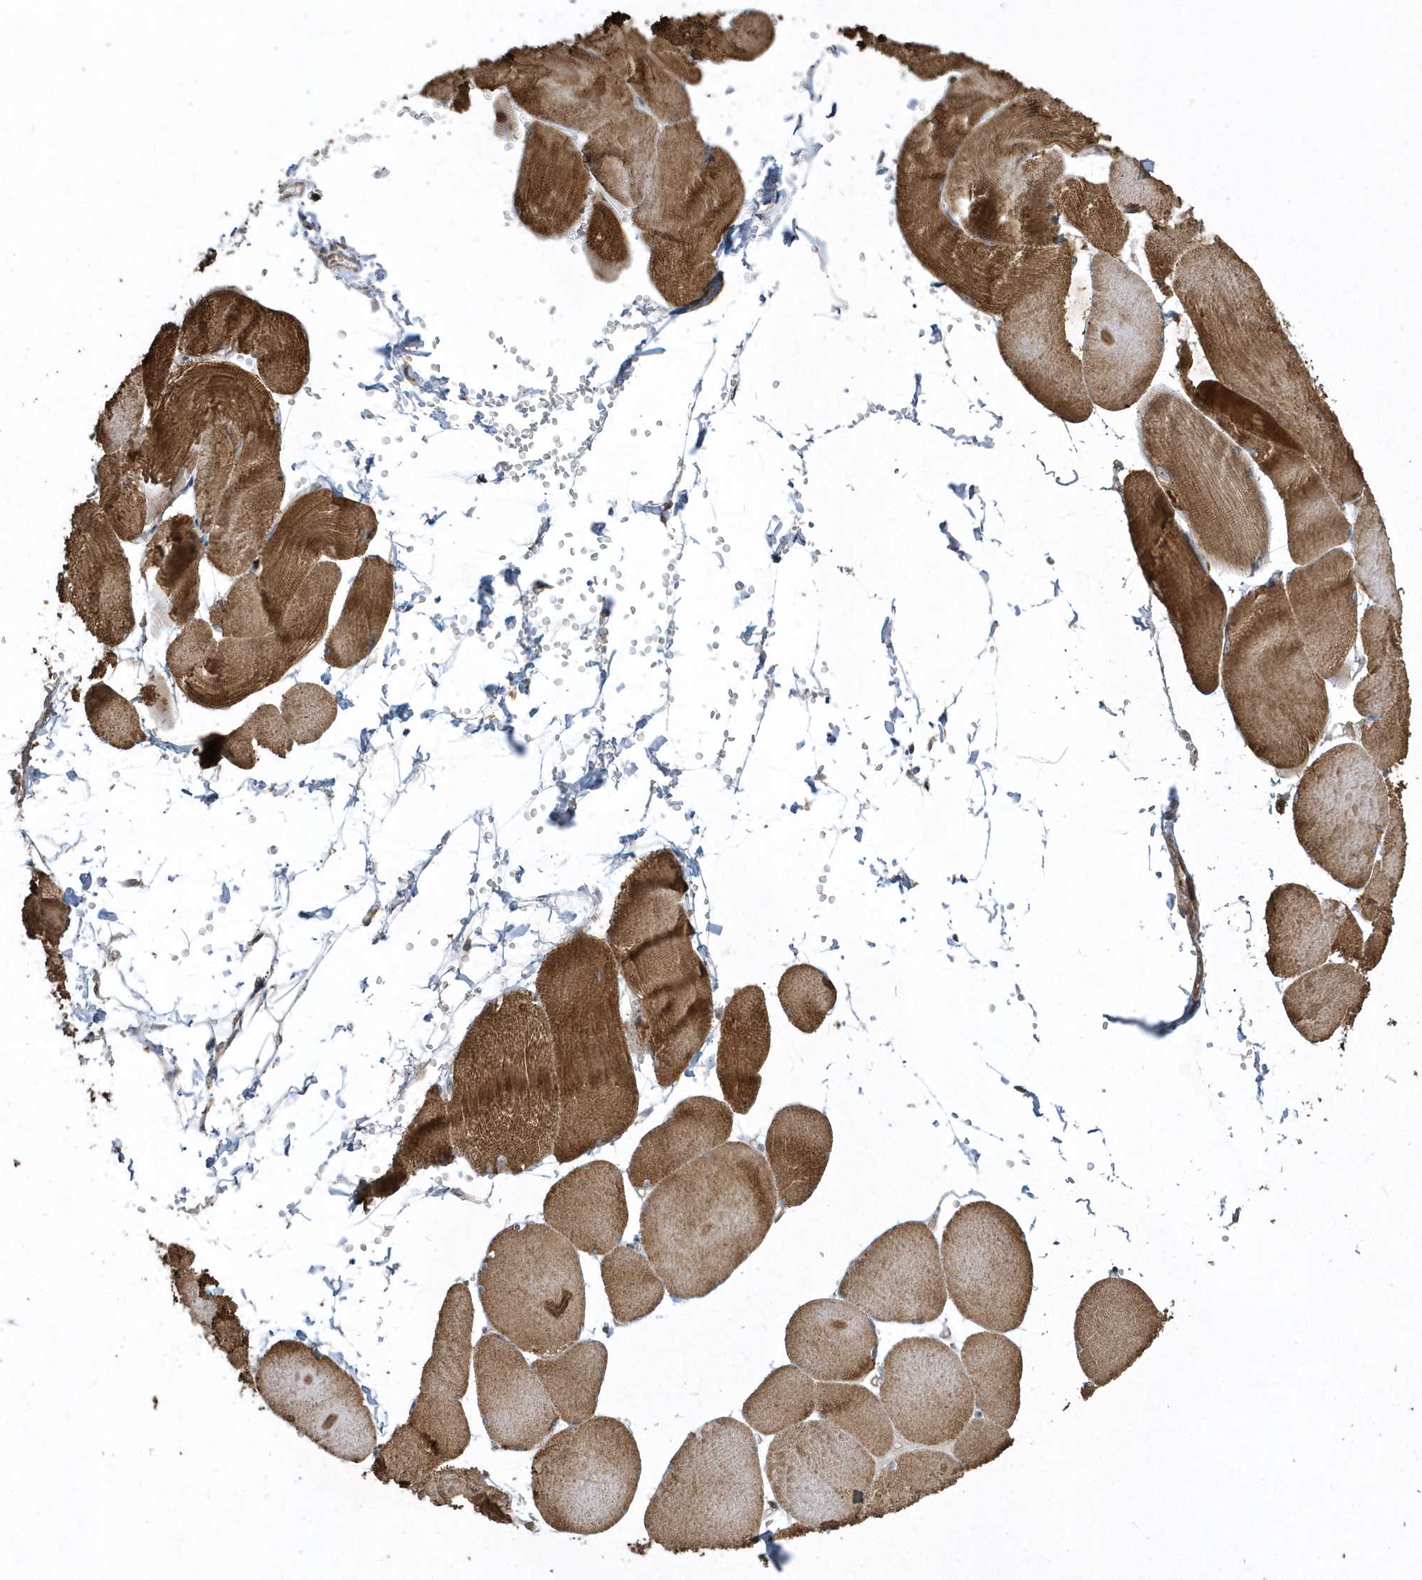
{"staining": {"intensity": "strong", "quantity": ">75%", "location": "cytoplasmic/membranous"}, "tissue": "skeletal muscle", "cell_type": "Myocytes", "image_type": "normal", "snomed": [{"axis": "morphology", "description": "Normal tissue, NOS"}, {"axis": "morphology", "description": "Basal cell carcinoma"}, {"axis": "topography", "description": "Skeletal muscle"}], "caption": "Benign skeletal muscle reveals strong cytoplasmic/membranous staining in about >75% of myocytes, visualized by immunohistochemistry. The staining was performed using DAB, with brown indicating positive protein expression. Nuclei are stained blue with hematoxylin.", "gene": "SENP8", "patient": {"sex": "female", "age": 64}}